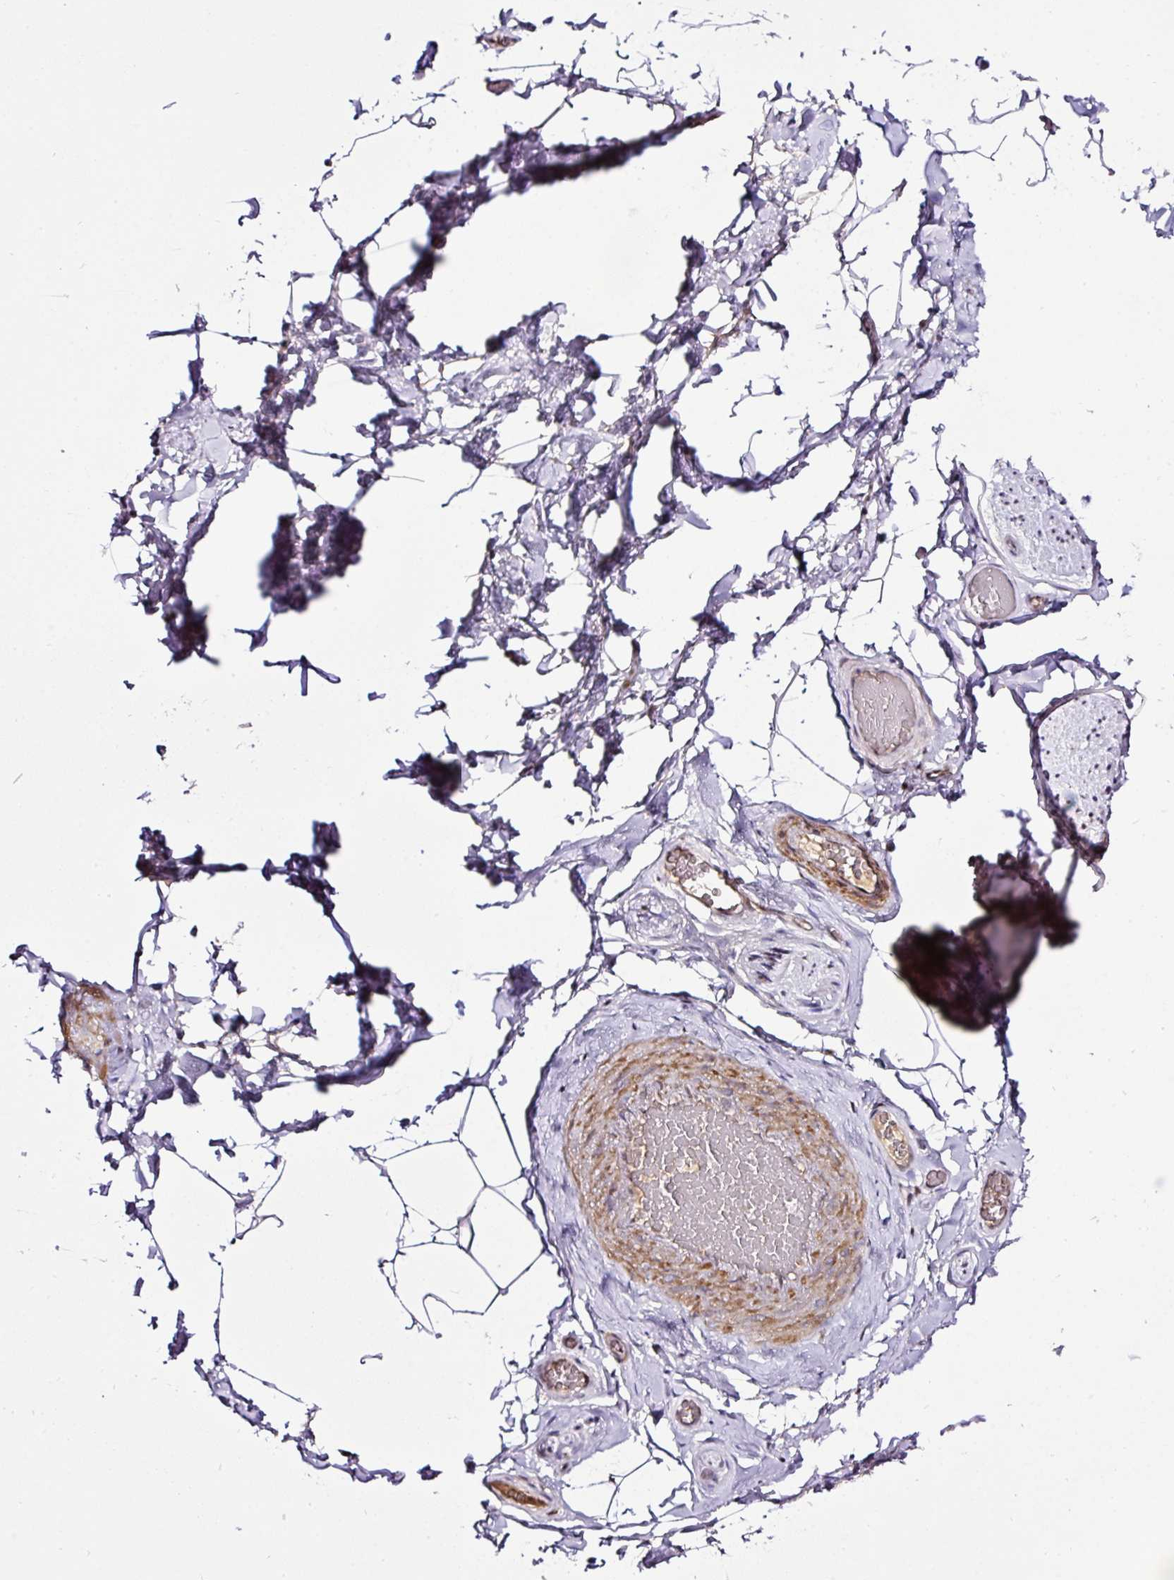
{"staining": {"intensity": "negative", "quantity": "none", "location": "none"}, "tissue": "adipose tissue", "cell_type": "Adipocytes", "image_type": "normal", "snomed": [{"axis": "morphology", "description": "Normal tissue, NOS"}, {"axis": "topography", "description": "Vascular tissue"}, {"axis": "topography", "description": "Peripheral nerve tissue"}], "caption": "Human adipose tissue stained for a protein using IHC exhibits no positivity in adipocytes.", "gene": "KLF16", "patient": {"sex": "male", "age": 41}}